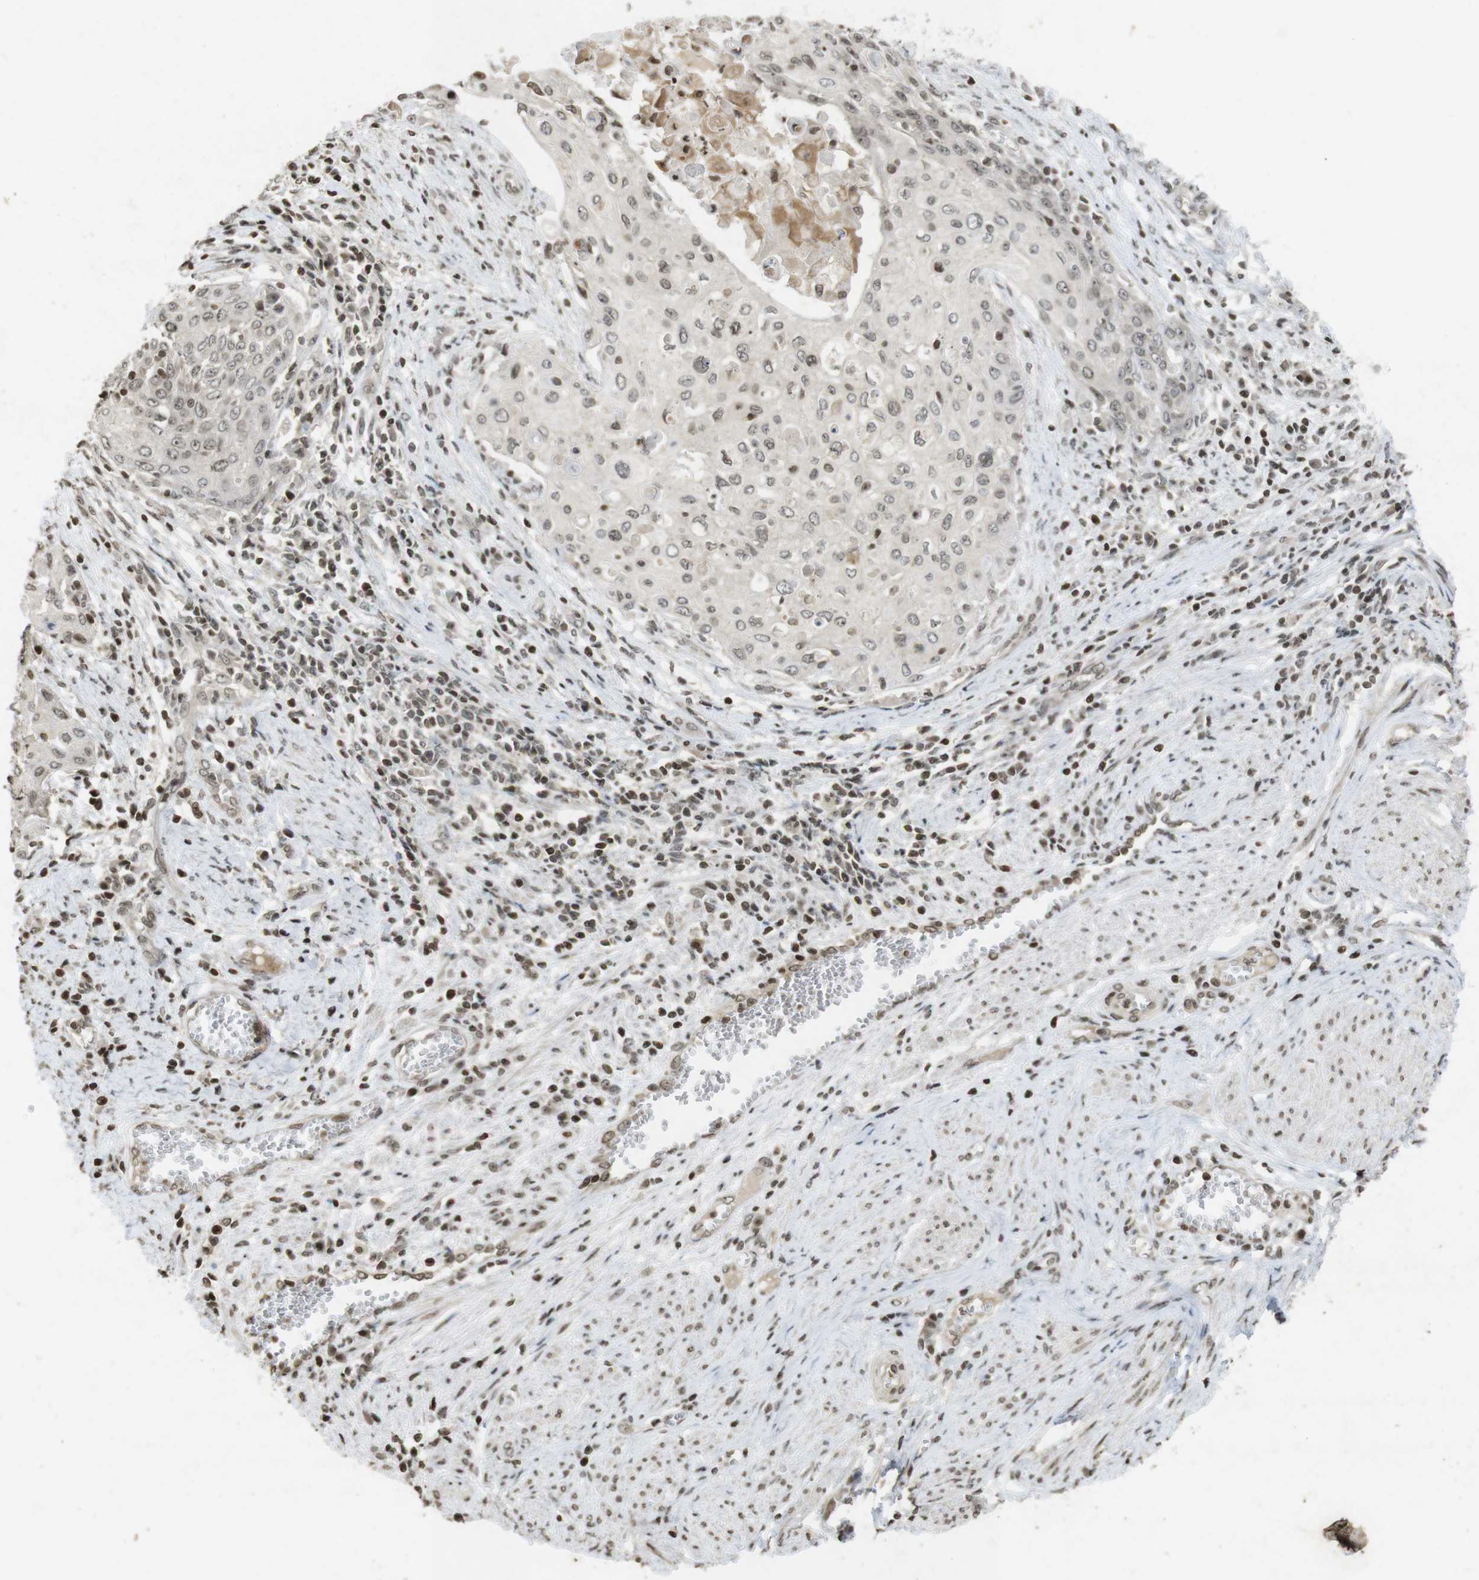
{"staining": {"intensity": "weak", "quantity": "25%-75%", "location": "nuclear"}, "tissue": "cervical cancer", "cell_type": "Tumor cells", "image_type": "cancer", "snomed": [{"axis": "morphology", "description": "Squamous cell carcinoma, NOS"}, {"axis": "topography", "description": "Cervix"}], "caption": "The immunohistochemical stain labels weak nuclear positivity in tumor cells of squamous cell carcinoma (cervical) tissue. (IHC, brightfield microscopy, high magnification).", "gene": "FOXA3", "patient": {"sex": "female", "age": 39}}